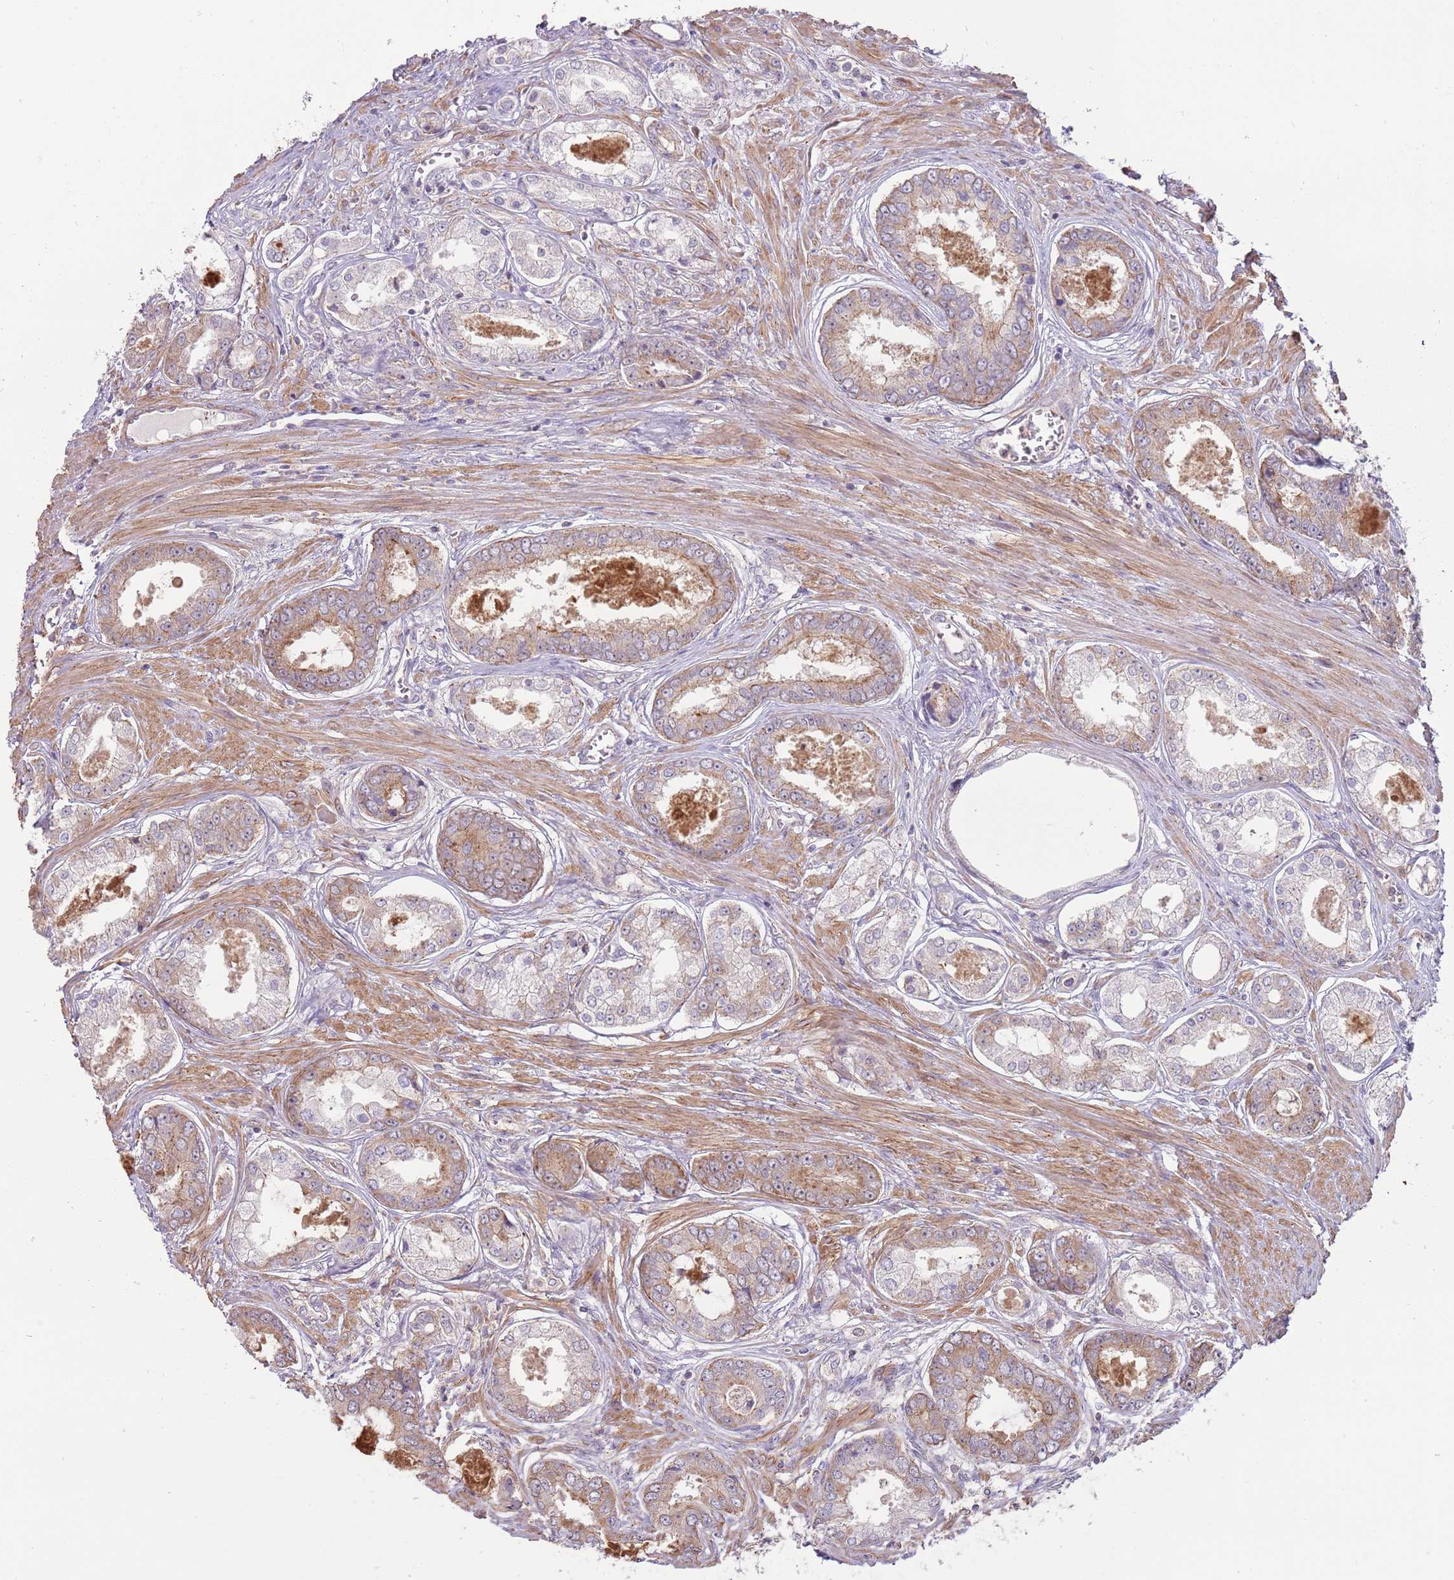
{"staining": {"intensity": "moderate", "quantity": "<25%", "location": "cytoplasmic/membranous"}, "tissue": "prostate cancer", "cell_type": "Tumor cells", "image_type": "cancer", "snomed": [{"axis": "morphology", "description": "Adenocarcinoma, Low grade"}, {"axis": "topography", "description": "Prostate"}], "caption": "Prostate cancer (adenocarcinoma (low-grade)) stained with a protein marker demonstrates moderate staining in tumor cells.", "gene": "SPATA31D1", "patient": {"sex": "male", "age": 68}}